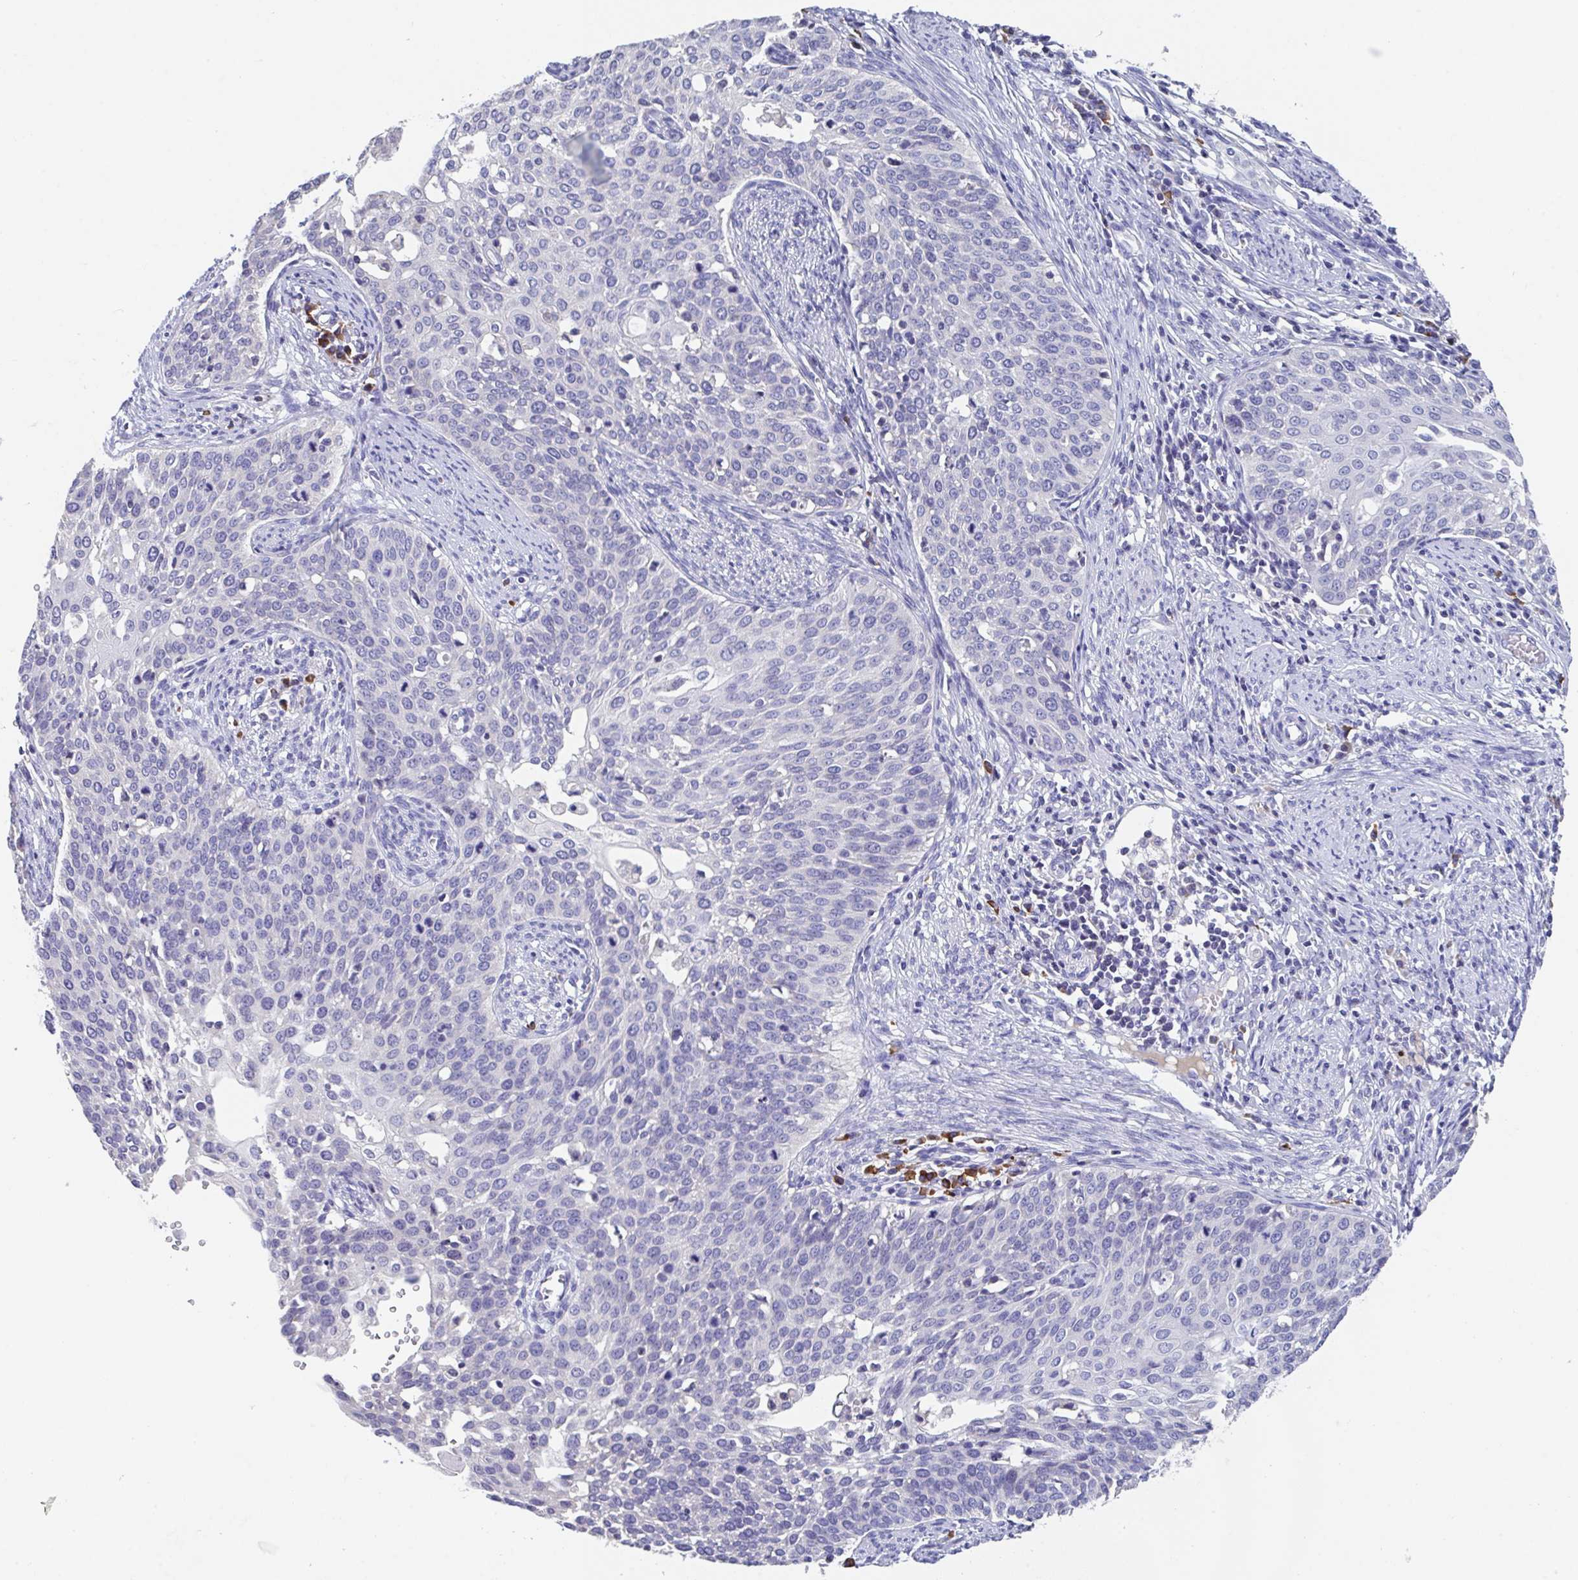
{"staining": {"intensity": "negative", "quantity": "none", "location": "none"}, "tissue": "cervical cancer", "cell_type": "Tumor cells", "image_type": "cancer", "snomed": [{"axis": "morphology", "description": "Squamous cell carcinoma, NOS"}, {"axis": "topography", "description": "Cervix"}], "caption": "Immunohistochemistry of squamous cell carcinoma (cervical) shows no positivity in tumor cells.", "gene": "LRRC58", "patient": {"sex": "female", "age": 44}}